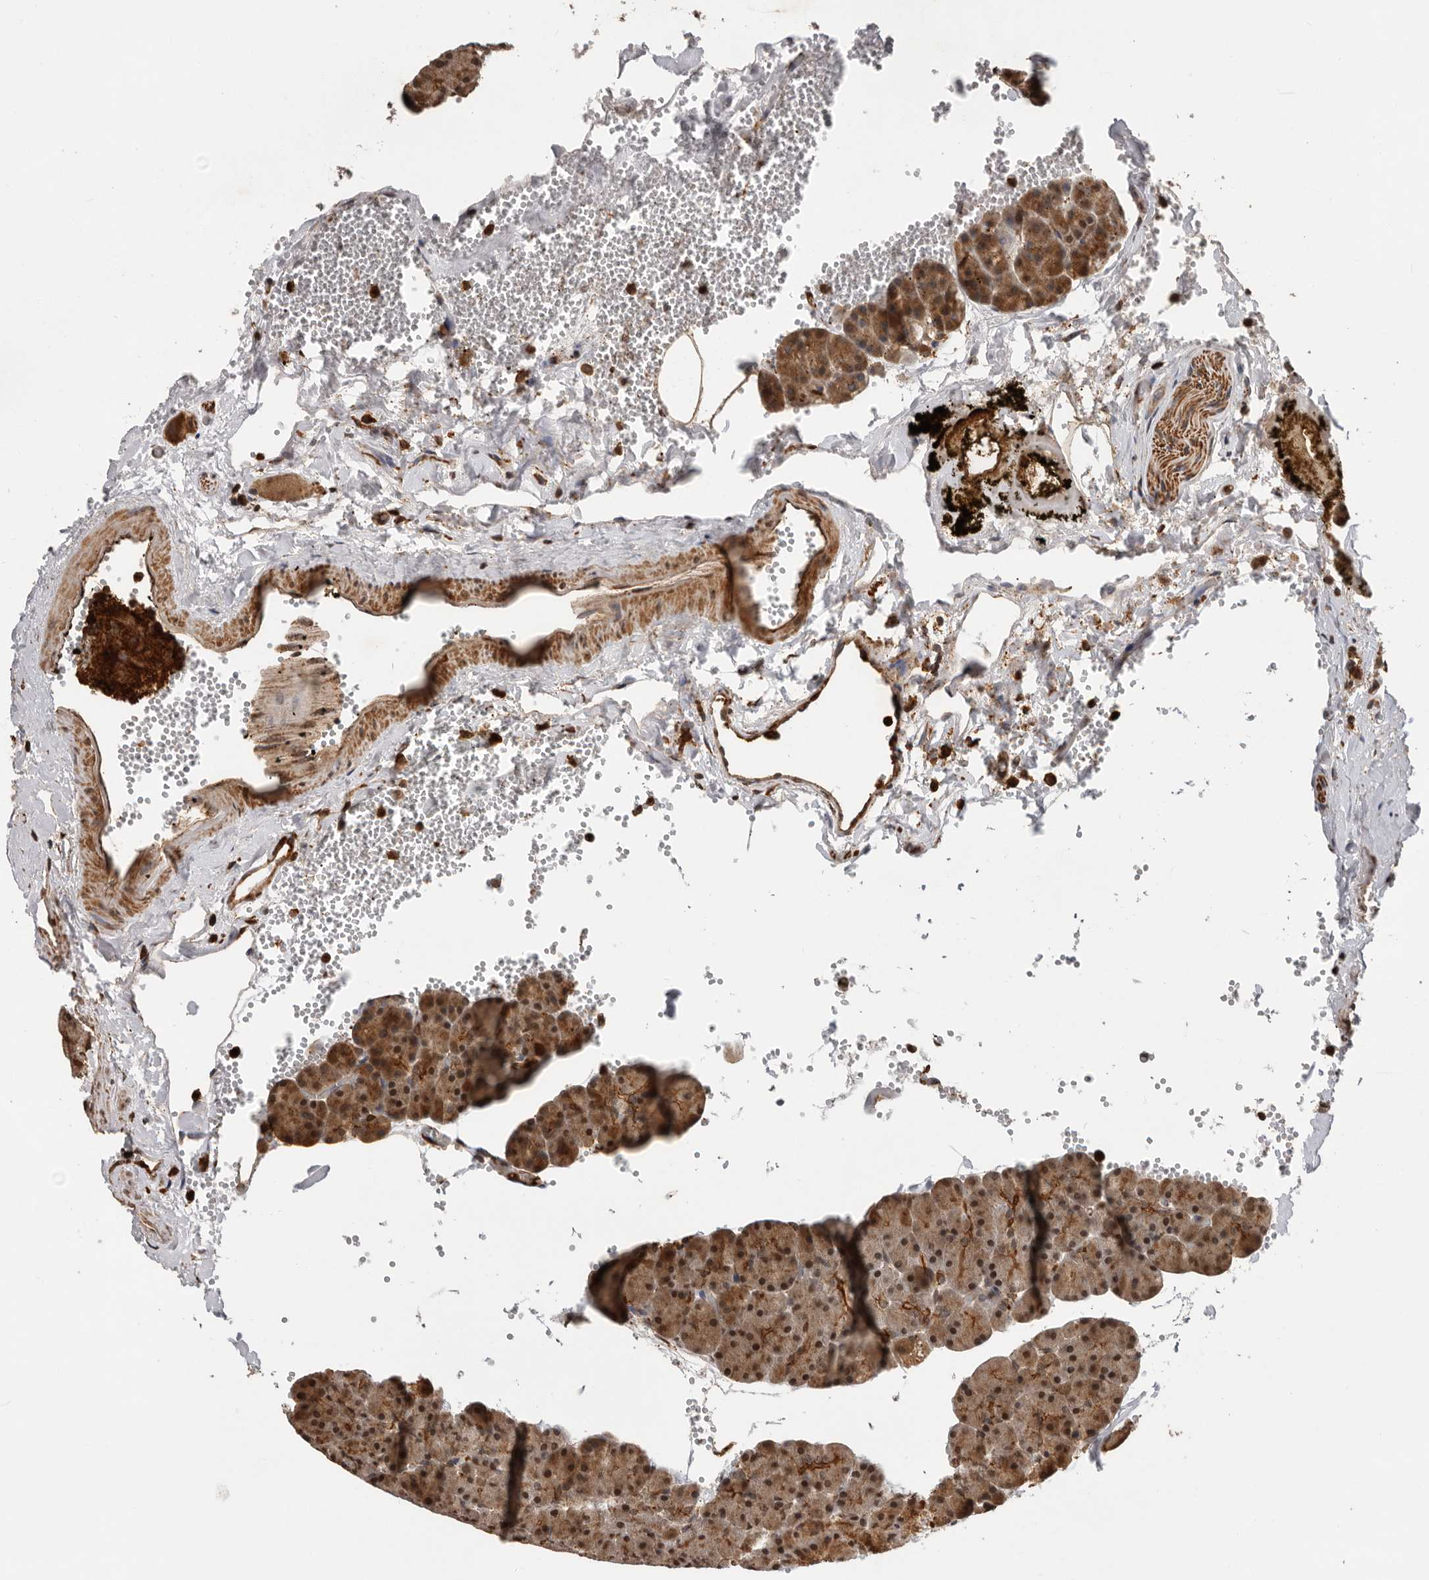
{"staining": {"intensity": "strong", "quantity": ">75%", "location": "cytoplasmic/membranous,nuclear"}, "tissue": "pancreas", "cell_type": "Exocrine glandular cells", "image_type": "normal", "snomed": [{"axis": "morphology", "description": "Normal tissue, NOS"}, {"axis": "morphology", "description": "Carcinoid, malignant, NOS"}, {"axis": "topography", "description": "Pancreas"}], "caption": "DAB immunohistochemical staining of normal pancreas displays strong cytoplasmic/membranous,nuclear protein positivity in about >75% of exocrine glandular cells.", "gene": "RNF157", "patient": {"sex": "female", "age": 35}}